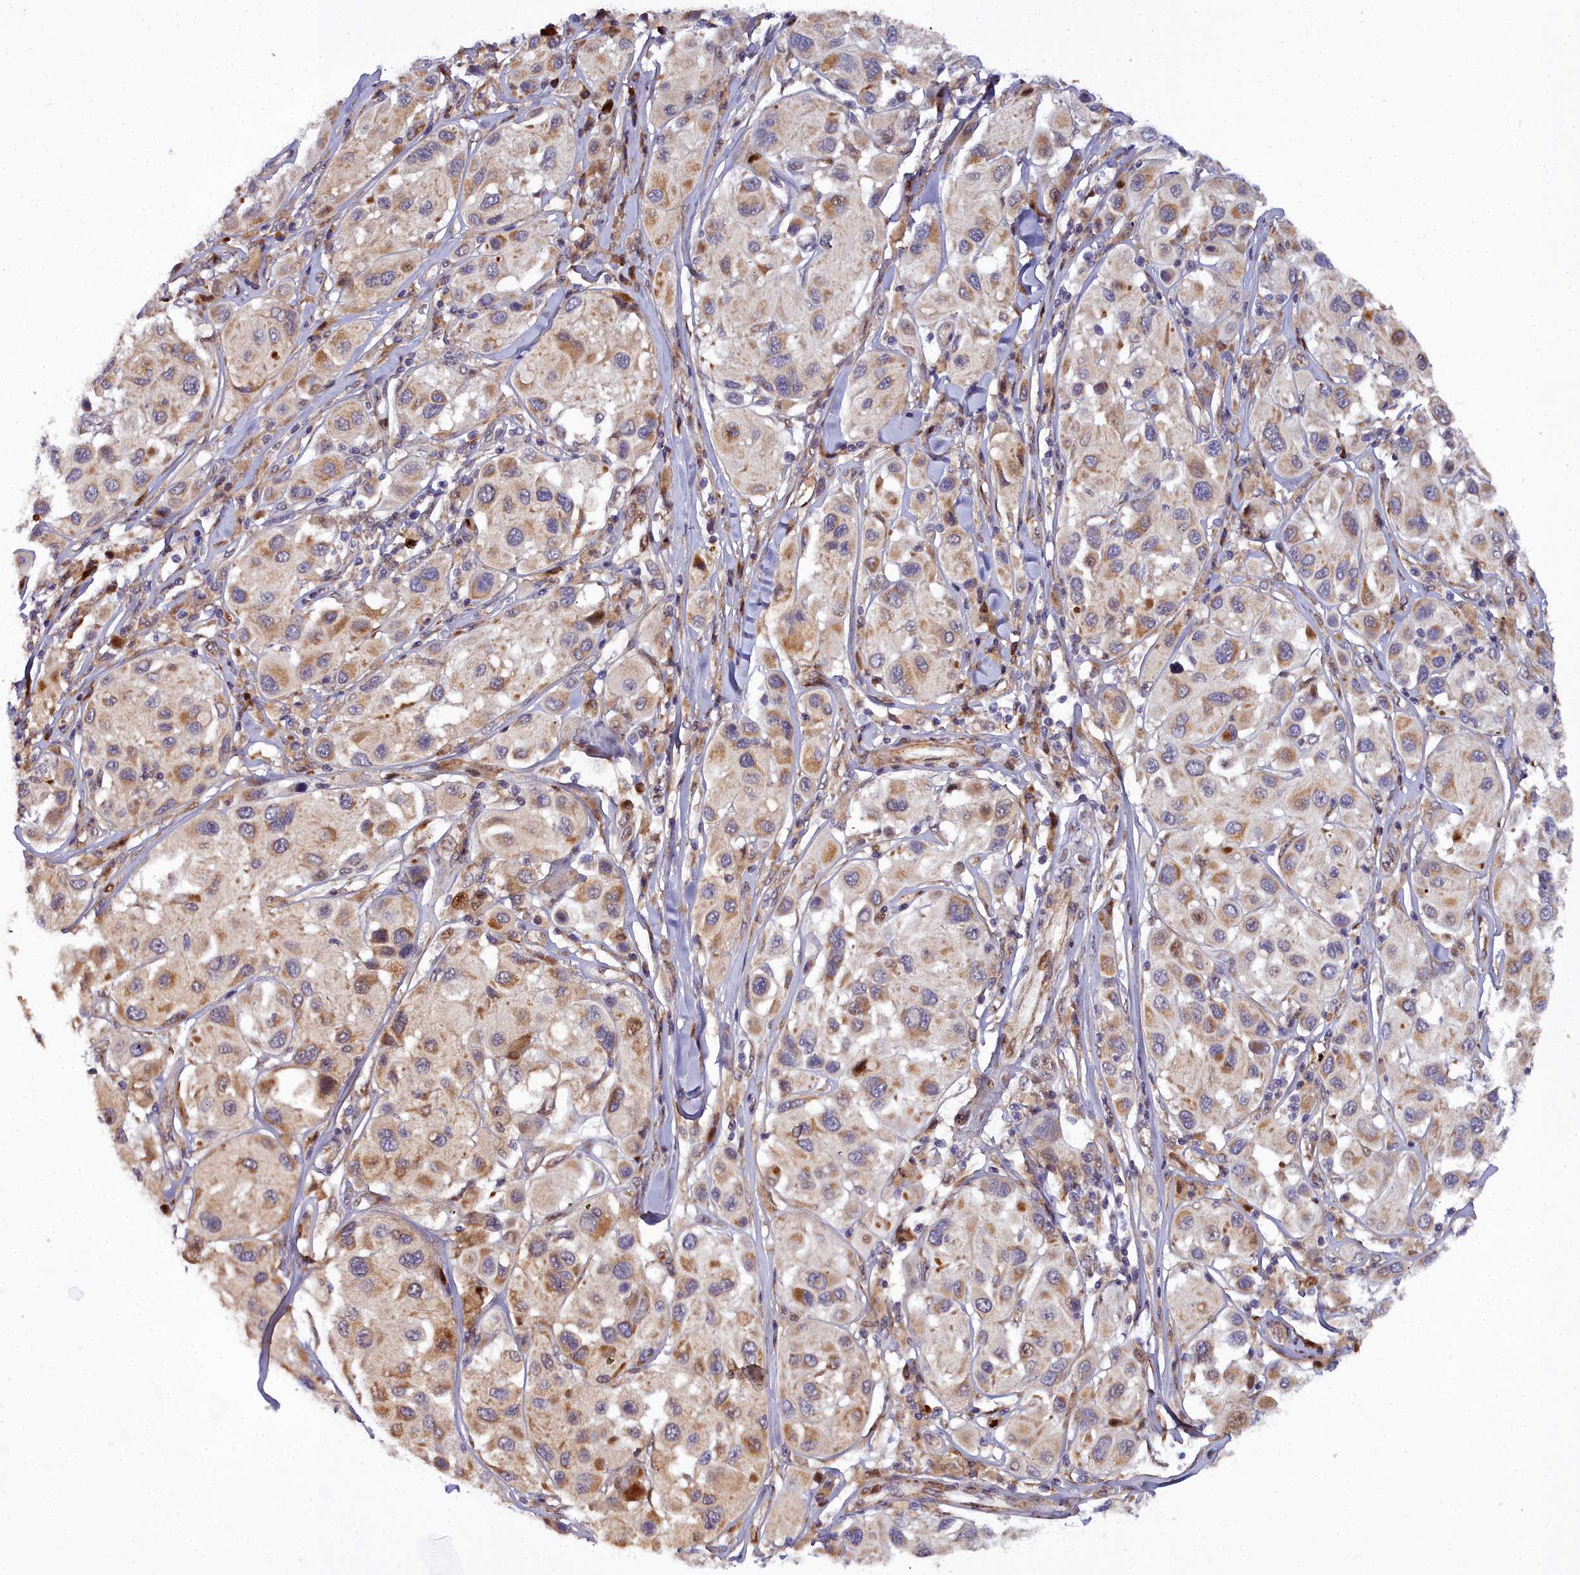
{"staining": {"intensity": "moderate", "quantity": ">75%", "location": "cytoplasmic/membranous"}, "tissue": "melanoma", "cell_type": "Tumor cells", "image_type": "cancer", "snomed": [{"axis": "morphology", "description": "Malignant melanoma, Metastatic site"}, {"axis": "topography", "description": "Skin"}], "caption": "Melanoma tissue displays moderate cytoplasmic/membranous staining in approximately >75% of tumor cells", "gene": "MRPS11", "patient": {"sex": "male", "age": 41}}